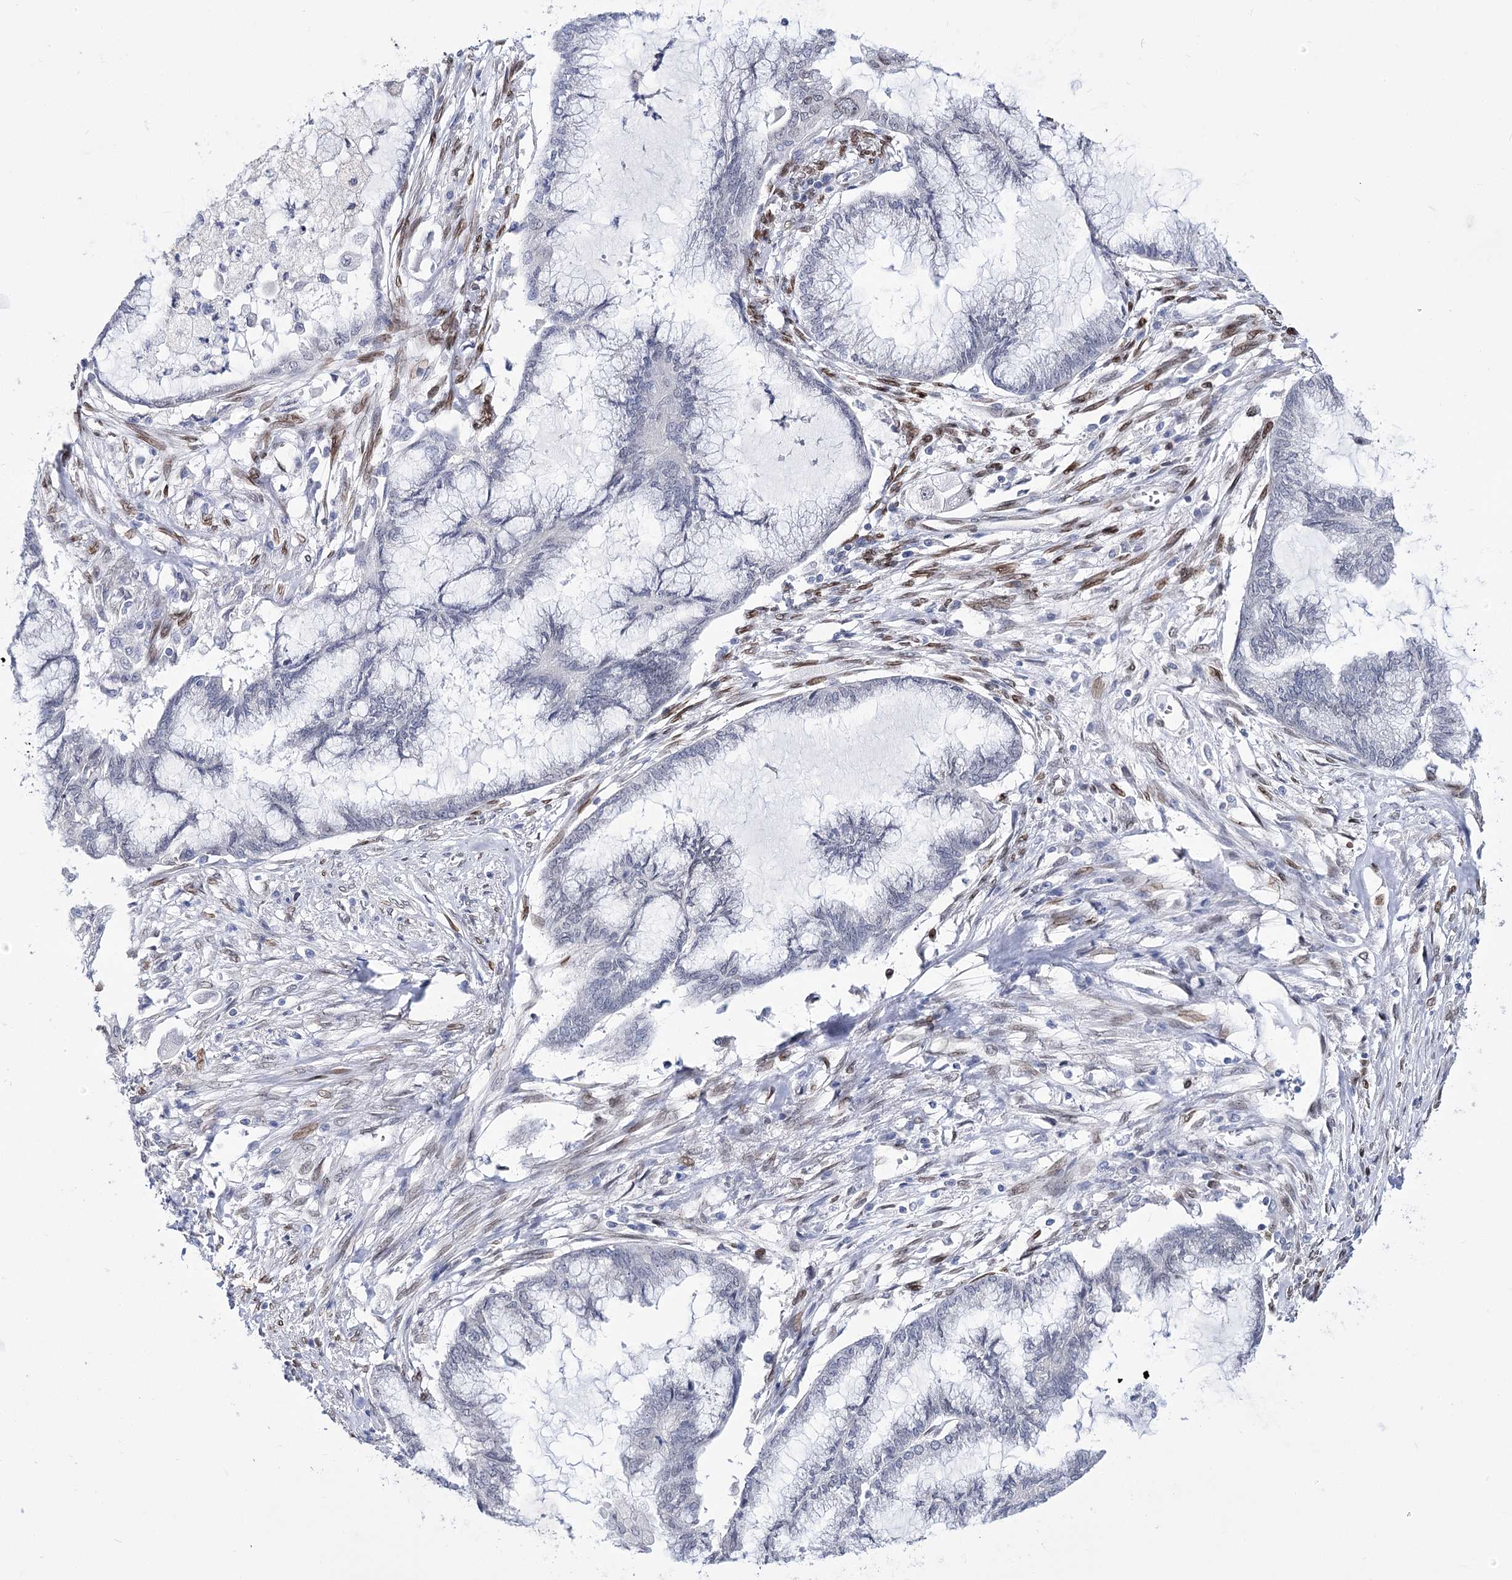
{"staining": {"intensity": "negative", "quantity": "none", "location": "none"}, "tissue": "endometrial cancer", "cell_type": "Tumor cells", "image_type": "cancer", "snomed": [{"axis": "morphology", "description": "Adenocarcinoma, NOS"}, {"axis": "topography", "description": "Endometrium"}], "caption": "This is a micrograph of immunohistochemistry (IHC) staining of endometrial cancer, which shows no expression in tumor cells.", "gene": "TMEM201", "patient": {"sex": "female", "age": 86}}